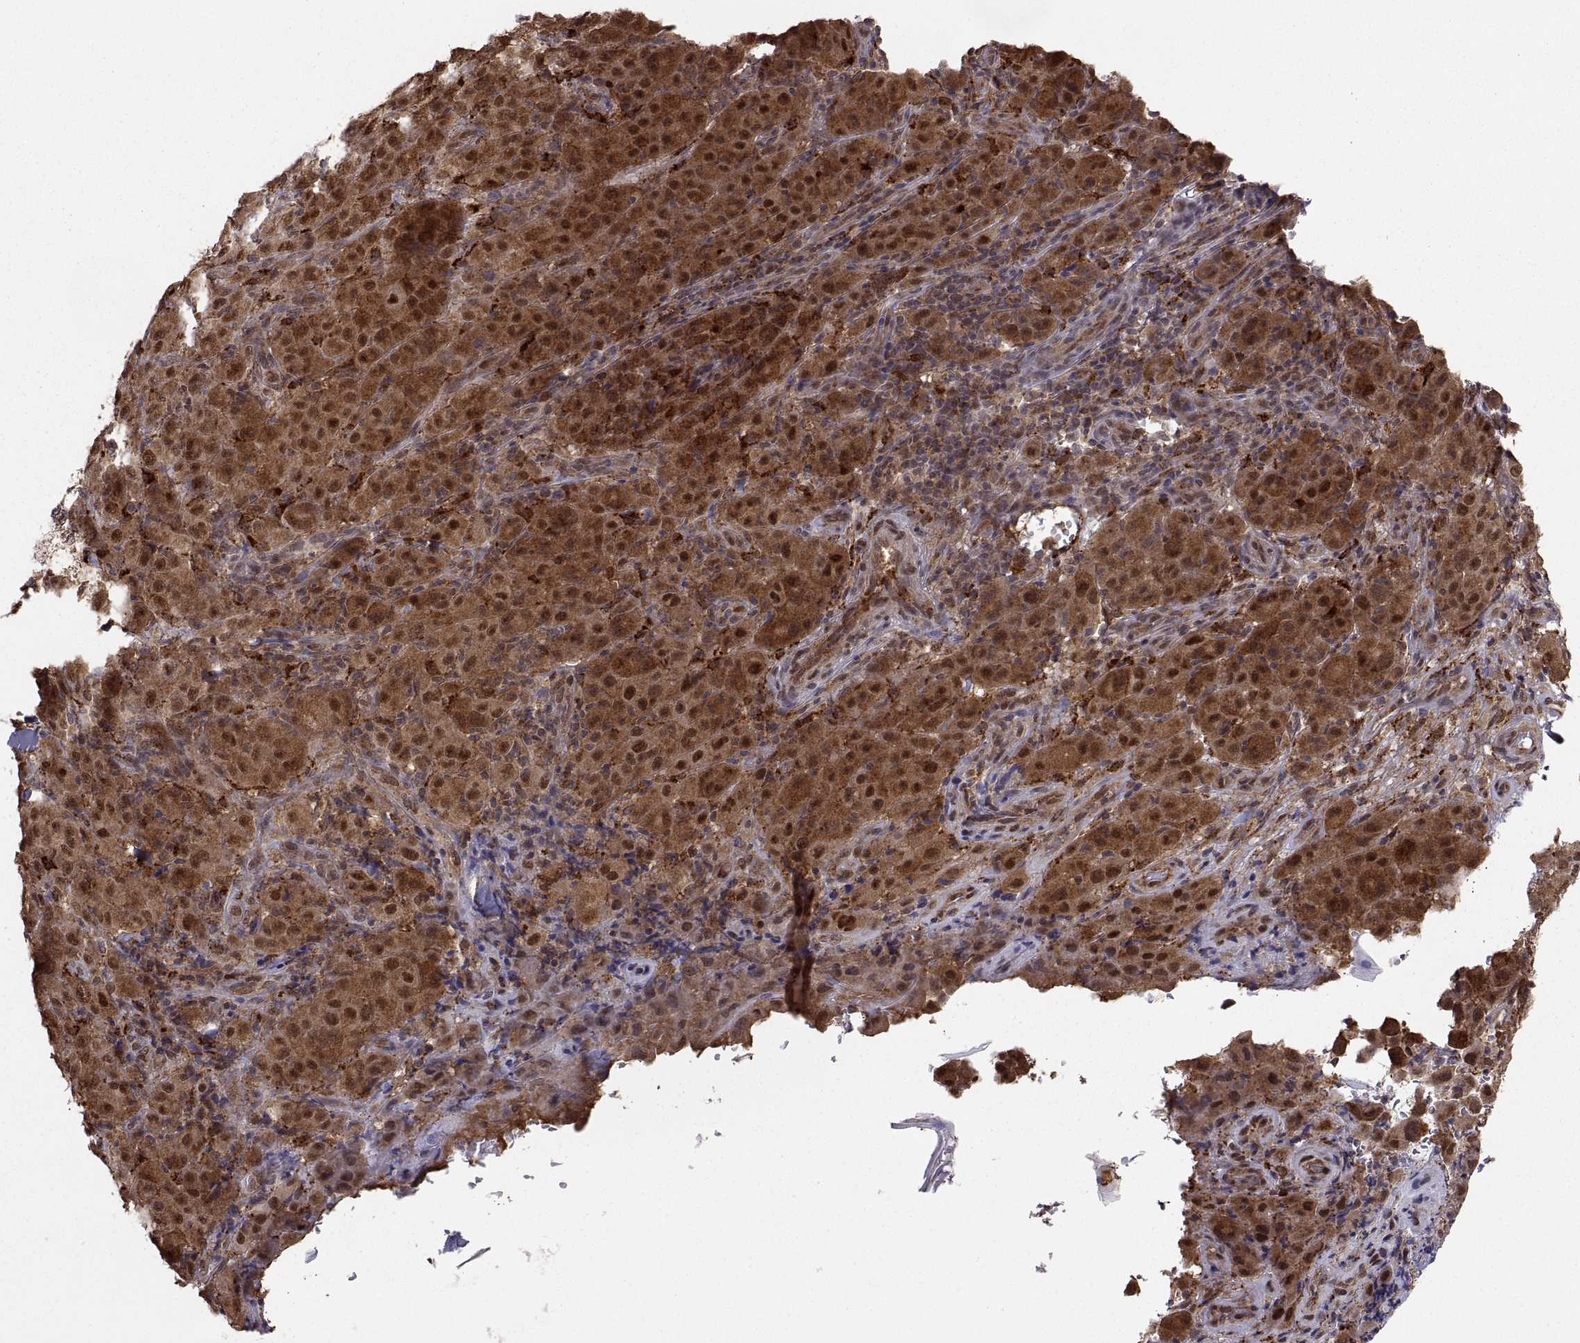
{"staining": {"intensity": "strong", "quantity": ">75%", "location": "cytoplasmic/membranous,nuclear"}, "tissue": "melanoma", "cell_type": "Tumor cells", "image_type": "cancer", "snomed": [{"axis": "morphology", "description": "Malignant melanoma, NOS"}, {"axis": "topography", "description": "Skin"}], "caption": "Strong cytoplasmic/membranous and nuclear protein staining is seen in about >75% of tumor cells in melanoma.", "gene": "PSMC2", "patient": {"sex": "female", "age": 87}}